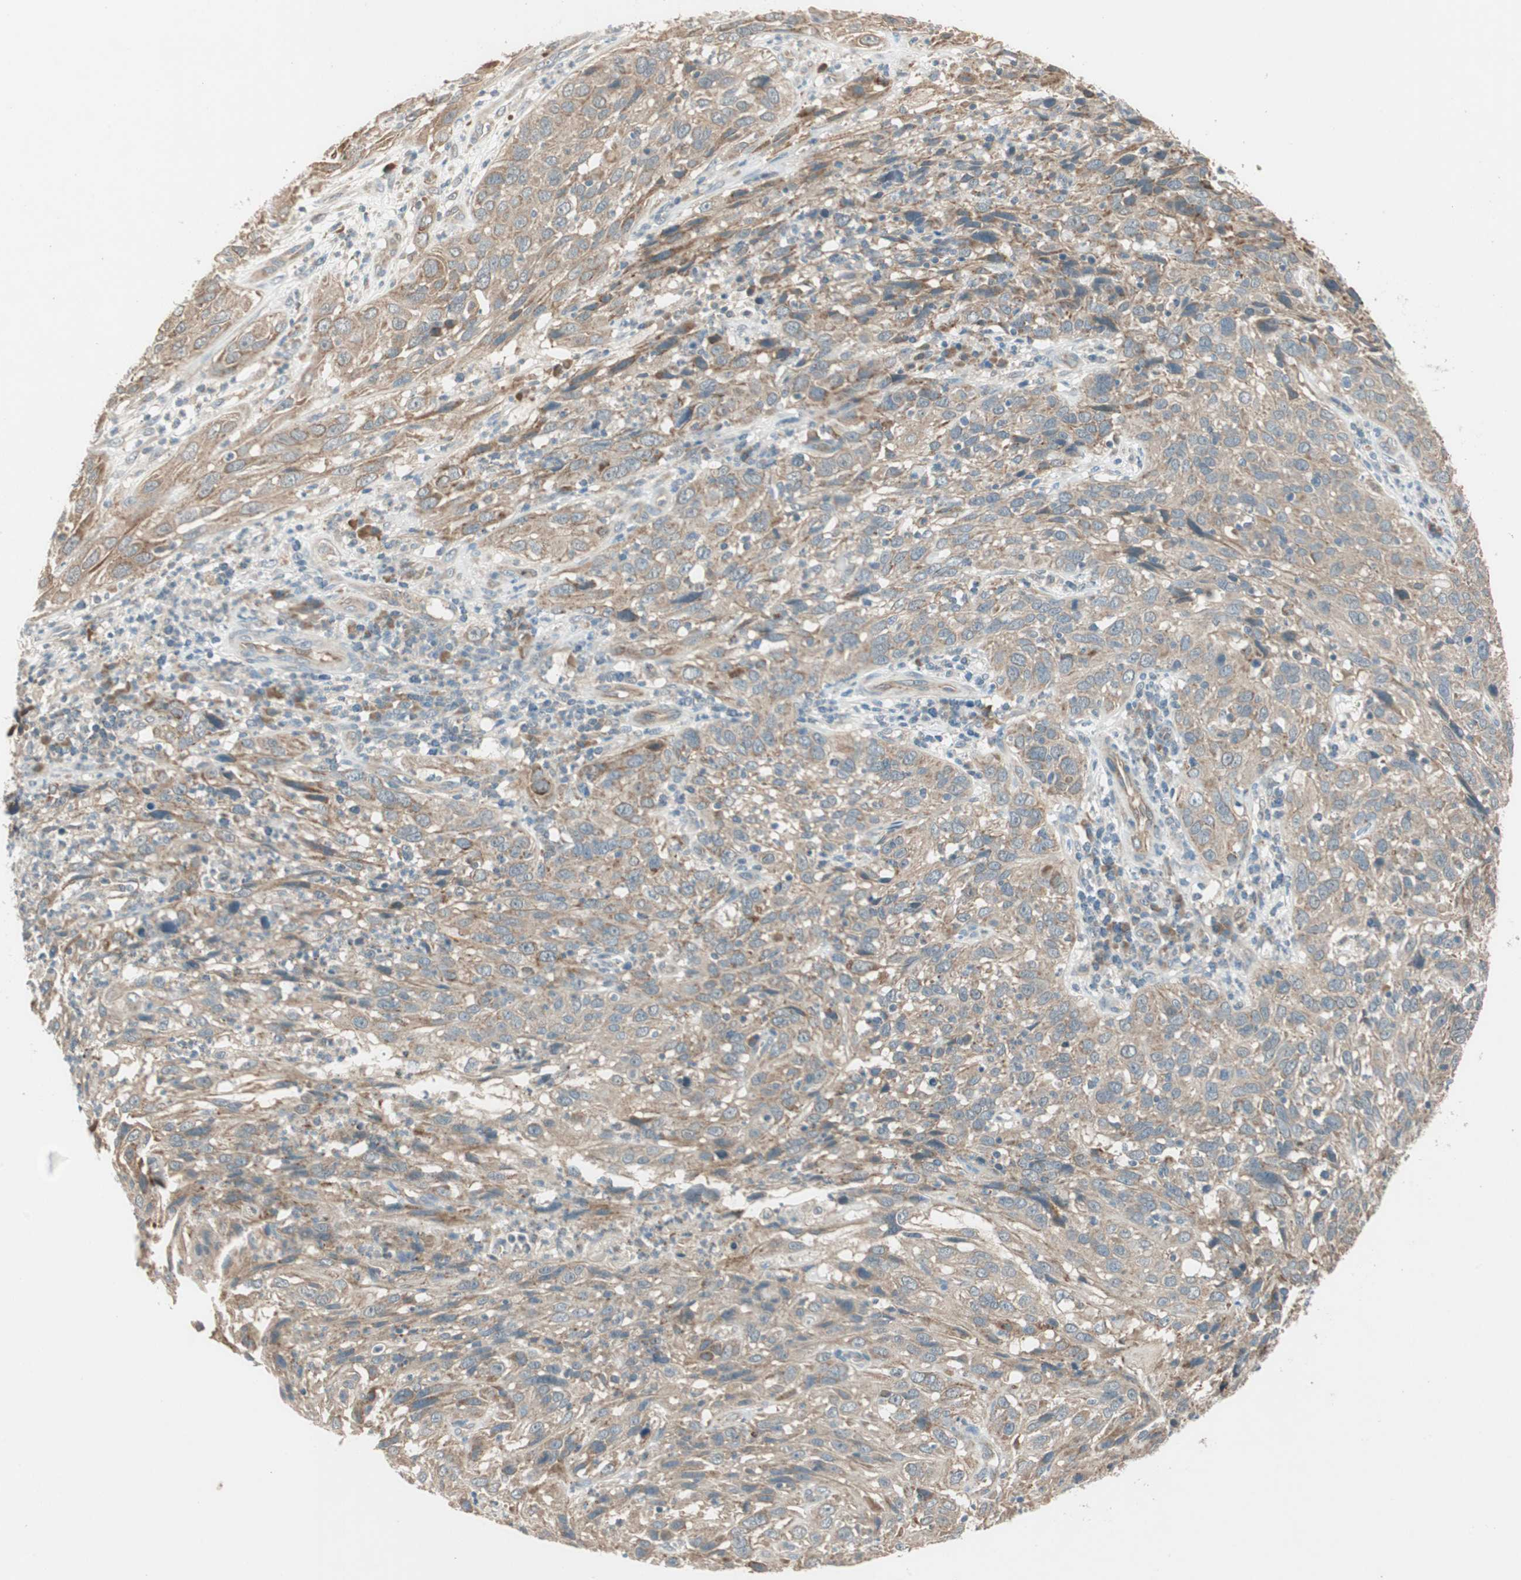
{"staining": {"intensity": "weak", "quantity": ">75%", "location": "cytoplasmic/membranous"}, "tissue": "cervical cancer", "cell_type": "Tumor cells", "image_type": "cancer", "snomed": [{"axis": "morphology", "description": "Squamous cell carcinoma, NOS"}, {"axis": "topography", "description": "Cervix"}], "caption": "Brown immunohistochemical staining in cervical squamous cell carcinoma shows weak cytoplasmic/membranous positivity in about >75% of tumor cells. (IHC, brightfield microscopy, high magnification).", "gene": "NCLN", "patient": {"sex": "female", "age": 32}}